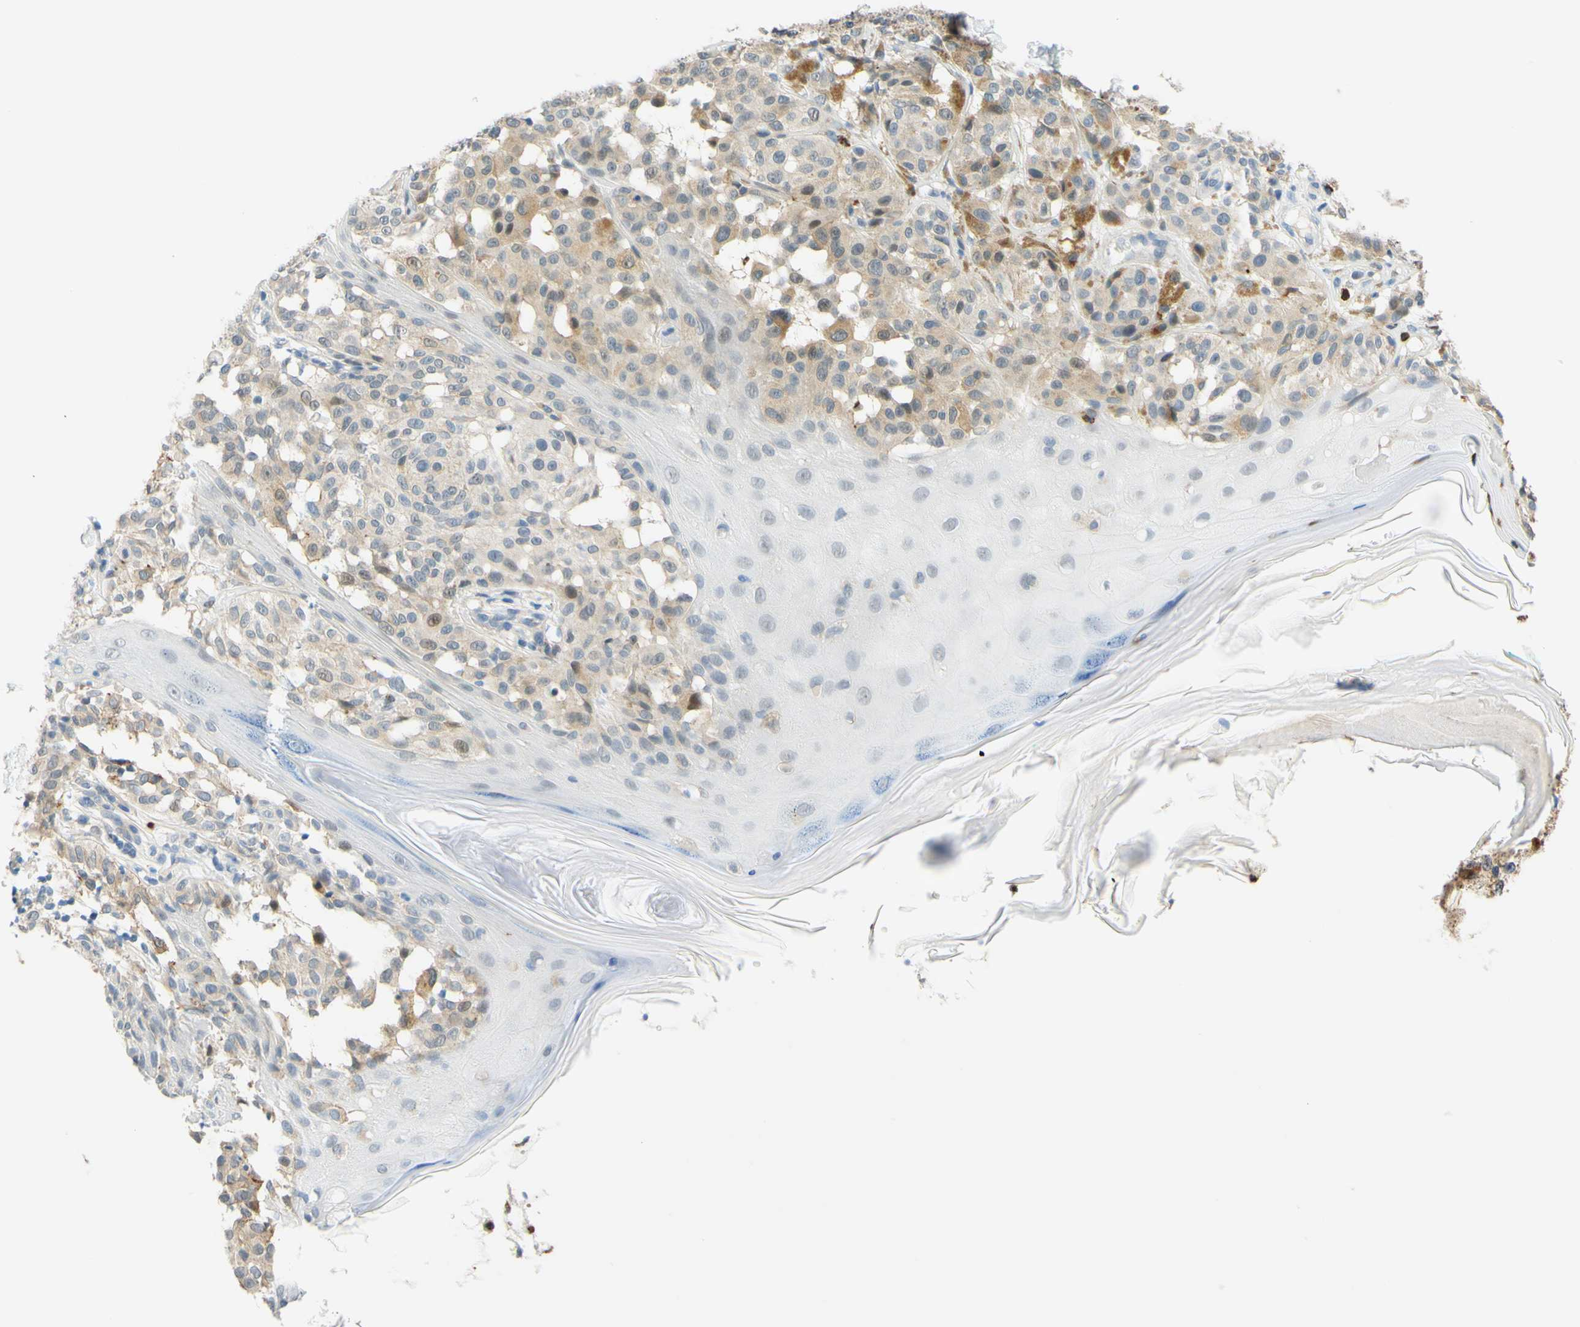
{"staining": {"intensity": "weak", "quantity": "25%-75%", "location": "cytoplasmic/membranous"}, "tissue": "melanoma", "cell_type": "Tumor cells", "image_type": "cancer", "snomed": [{"axis": "morphology", "description": "Malignant melanoma, NOS"}, {"axis": "topography", "description": "Skin"}], "caption": "A brown stain labels weak cytoplasmic/membranous expression of a protein in human malignant melanoma tumor cells.", "gene": "TREM2", "patient": {"sex": "female", "age": 46}}